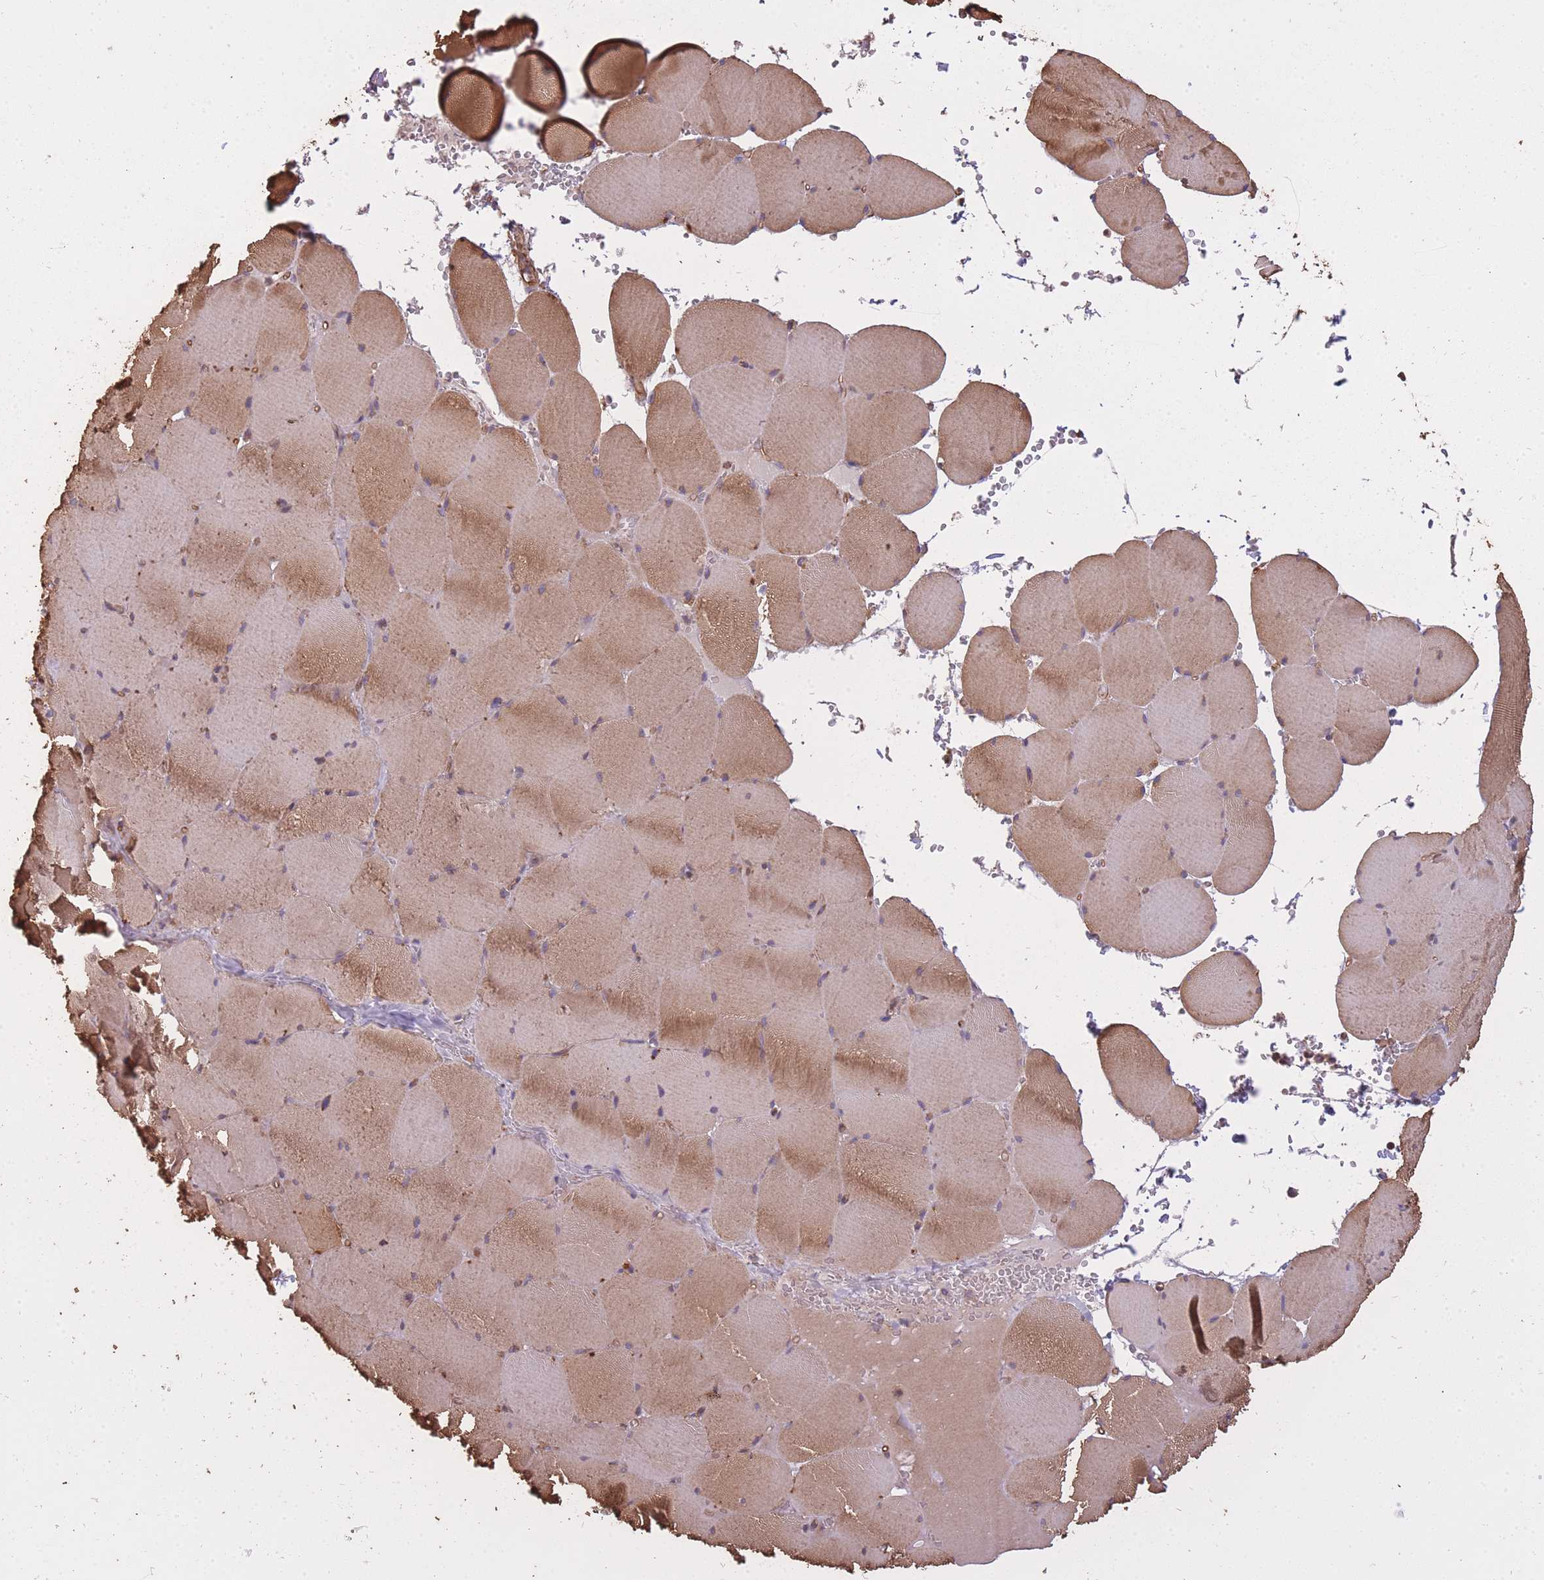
{"staining": {"intensity": "moderate", "quantity": "25%-75%", "location": "cytoplasmic/membranous"}, "tissue": "skeletal muscle", "cell_type": "Myocytes", "image_type": "normal", "snomed": [{"axis": "morphology", "description": "Normal tissue, NOS"}, {"axis": "topography", "description": "Skeletal muscle"}, {"axis": "topography", "description": "Head-Neck"}], "caption": "Immunohistochemical staining of benign skeletal muscle displays moderate cytoplasmic/membranous protein staining in about 25%-75% of myocytes.", "gene": "ARMH3", "patient": {"sex": "male", "age": 66}}